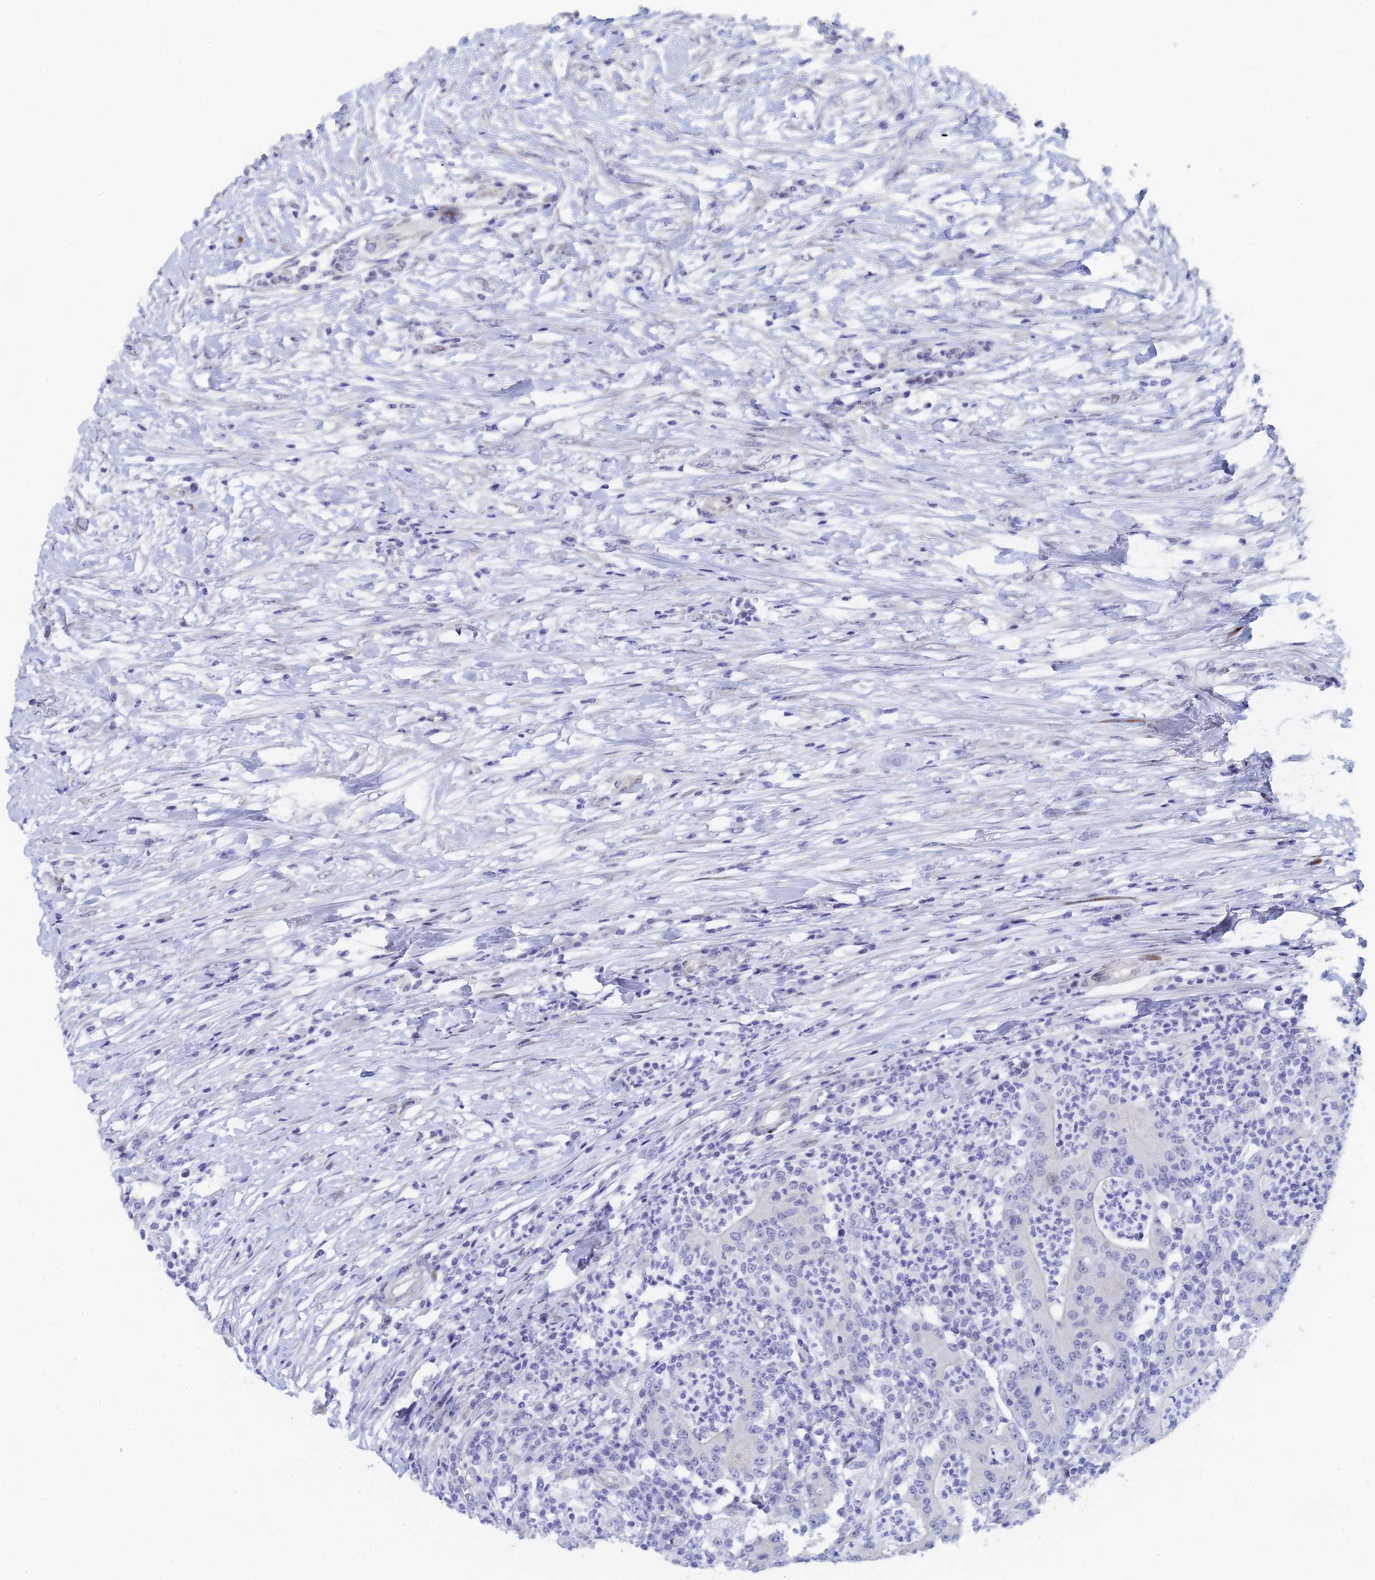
{"staining": {"intensity": "negative", "quantity": "none", "location": "none"}, "tissue": "colorectal cancer", "cell_type": "Tumor cells", "image_type": "cancer", "snomed": [{"axis": "morphology", "description": "Adenocarcinoma, NOS"}, {"axis": "topography", "description": "Colon"}], "caption": "High magnification brightfield microscopy of colorectal cancer stained with DAB (brown) and counterstained with hematoxylin (blue): tumor cells show no significant staining.", "gene": "DRGX", "patient": {"sex": "male", "age": 83}}